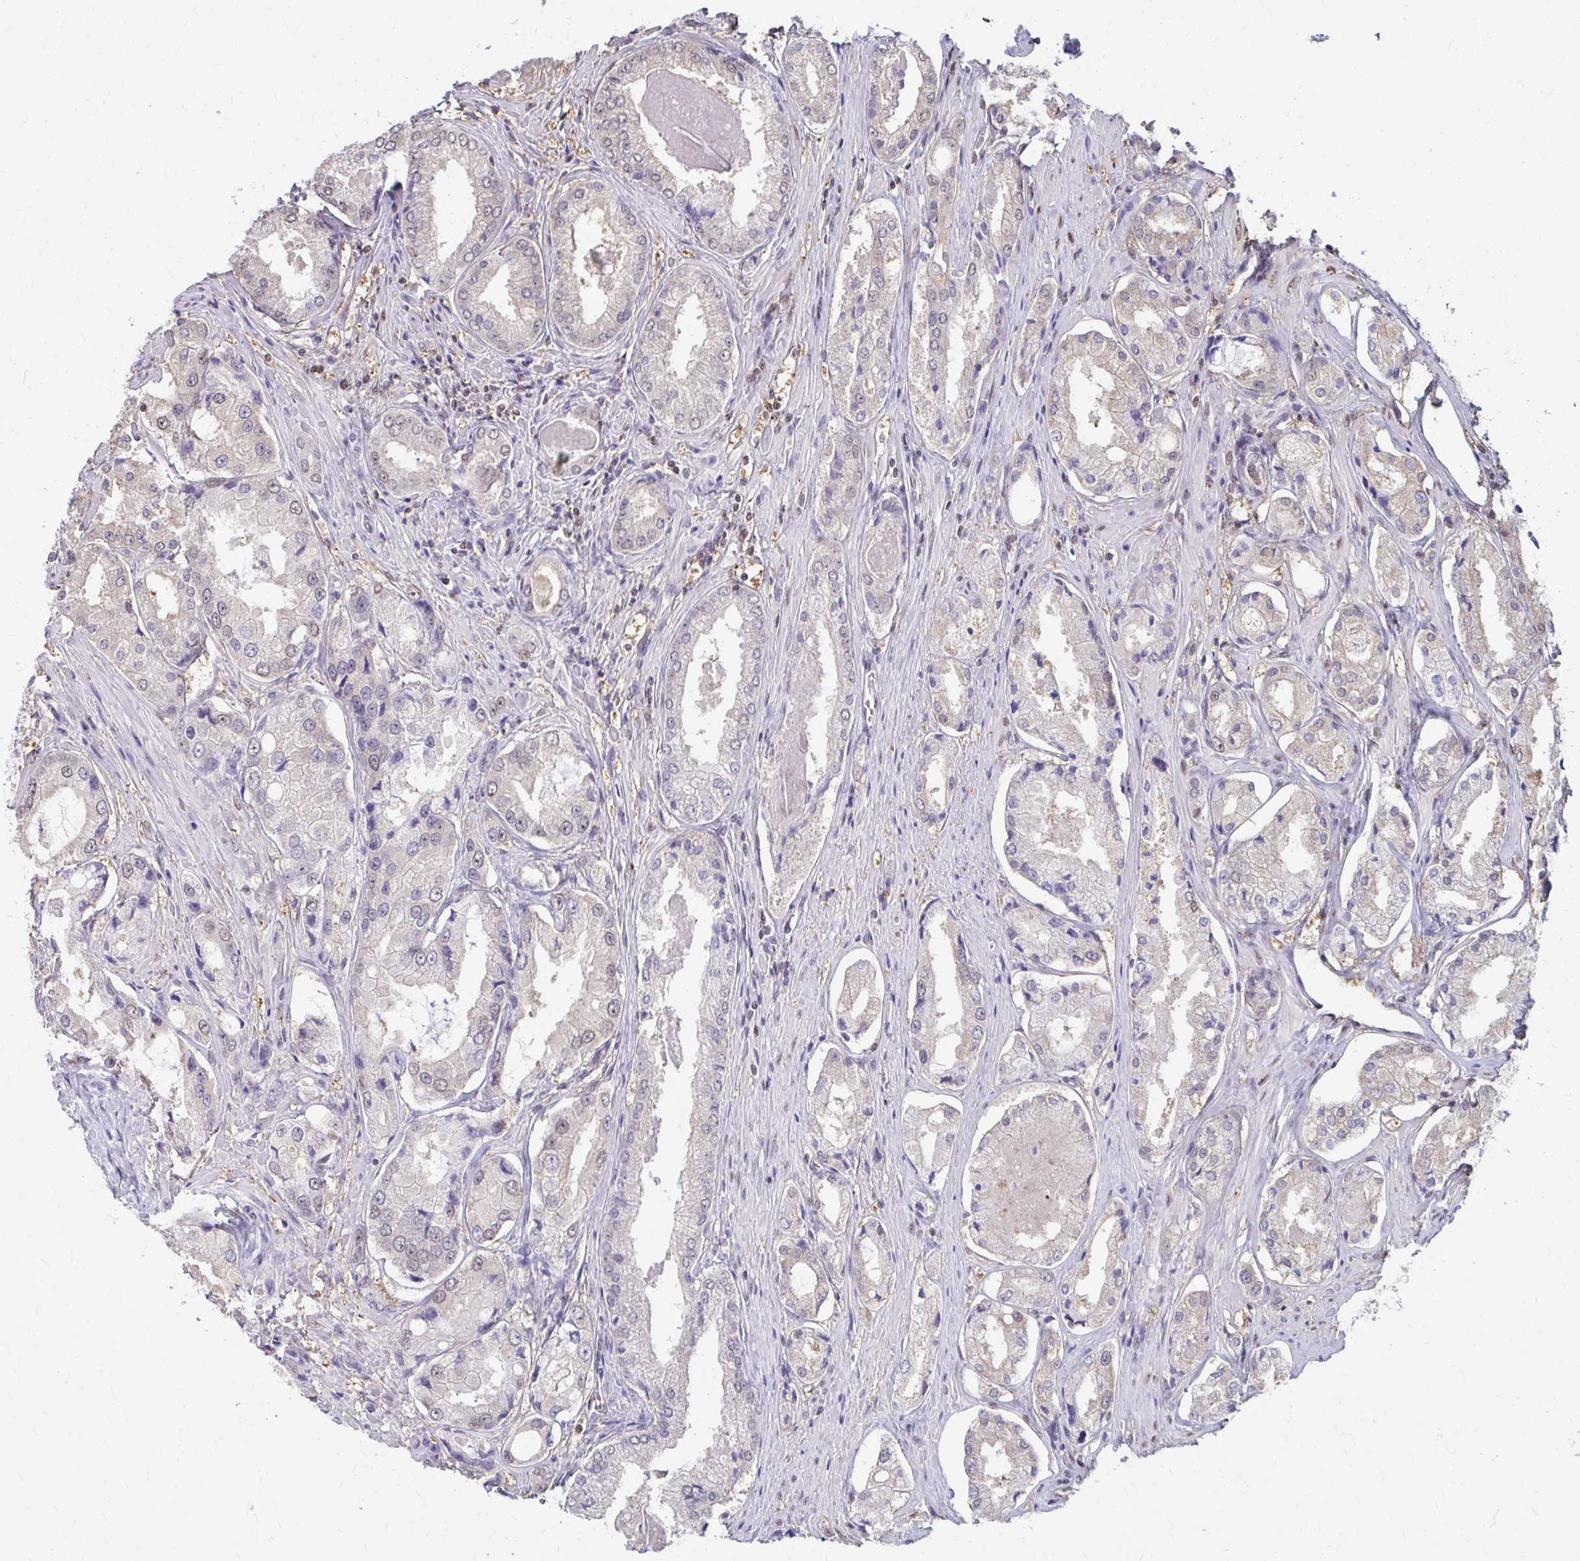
{"staining": {"intensity": "negative", "quantity": "none", "location": "none"}, "tissue": "prostate cancer", "cell_type": "Tumor cells", "image_type": "cancer", "snomed": [{"axis": "morphology", "description": "Adenocarcinoma, Low grade"}, {"axis": "topography", "description": "Prostate"}], "caption": "Immunohistochemical staining of prostate low-grade adenocarcinoma displays no significant positivity in tumor cells.", "gene": "ING4", "patient": {"sex": "male", "age": 68}}